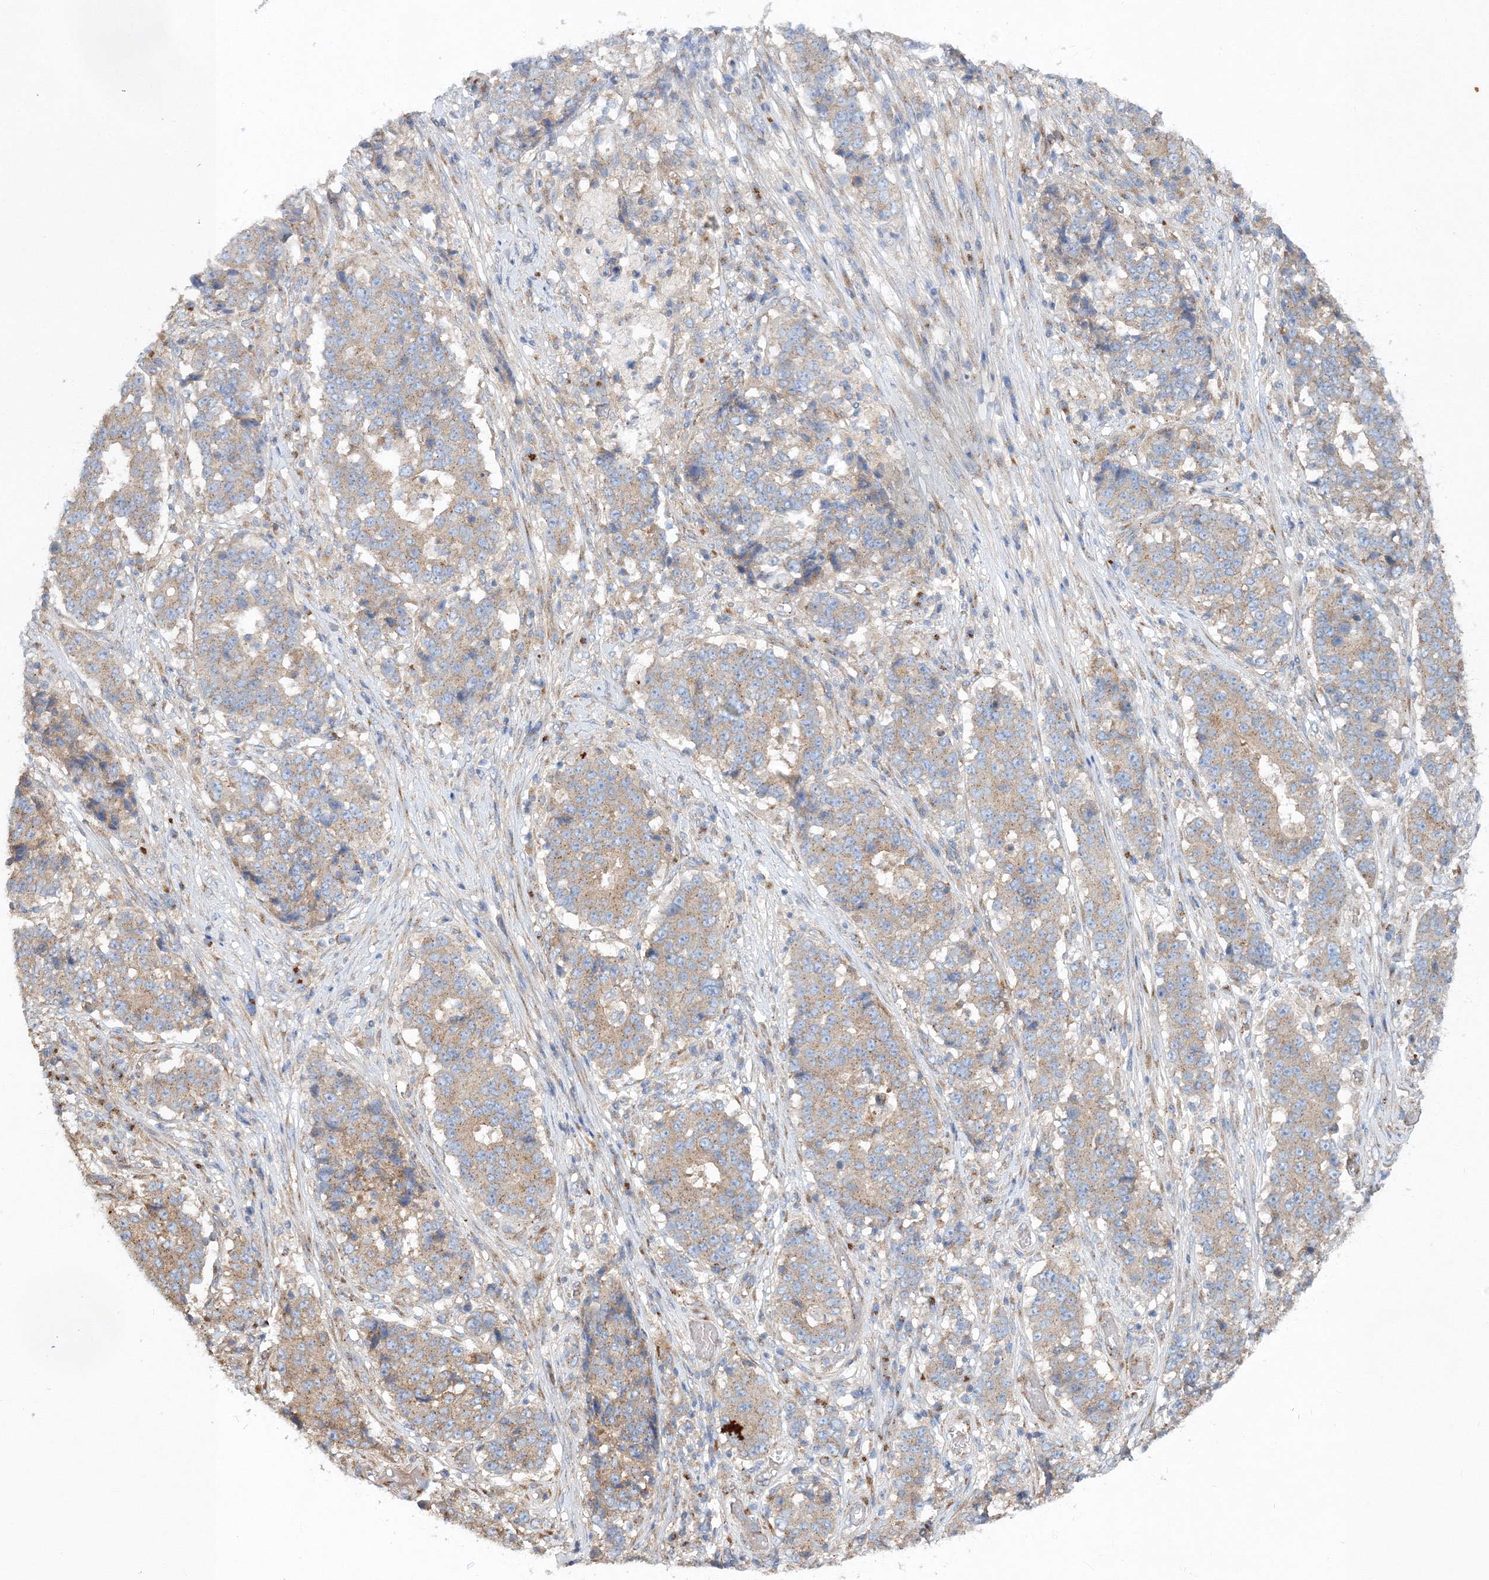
{"staining": {"intensity": "weak", "quantity": "25%-75%", "location": "cytoplasmic/membranous"}, "tissue": "stomach cancer", "cell_type": "Tumor cells", "image_type": "cancer", "snomed": [{"axis": "morphology", "description": "Adenocarcinoma, NOS"}, {"axis": "topography", "description": "Stomach"}], "caption": "Weak cytoplasmic/membranous staining is present in approximately 25%-75% of tumor cells in stomach cancer (adenocarcinoma). Ihc stains the protein in brown and the nuclei are stained blue.", "gene": "SEC23IP", "patient": {"sex": "male", "age": 59}}